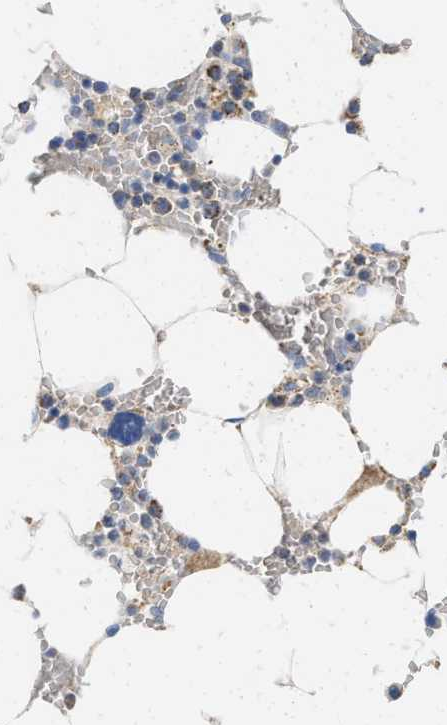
{"staining": {"intensity": "moderate", "quantity": "<25%", "location": "cytoplasmic/membranous"}, "tissue": "bone marrow", "cell_type": "Hematopoietic cells", "image_type": "normal", "snomed": [{"axis": "morphology", "description": "Normal tissue, NOS"}, {"axis": "topography", "description": "Bone marrow"}], "caption": "DAB (3,3'-diaminobenzidine) immunohistochemical staining of unremarkable human bone marrow displays moderate cytoplasmic/membranous protein staining in approximately <25% of hematopoietic cells. (DAB (3,3'-diaminobenzidine) IHC, brown staining for protein, blue staining for nuclei).", "gene": "GRB10", "patient": {"sex": "male", "age": 70}}